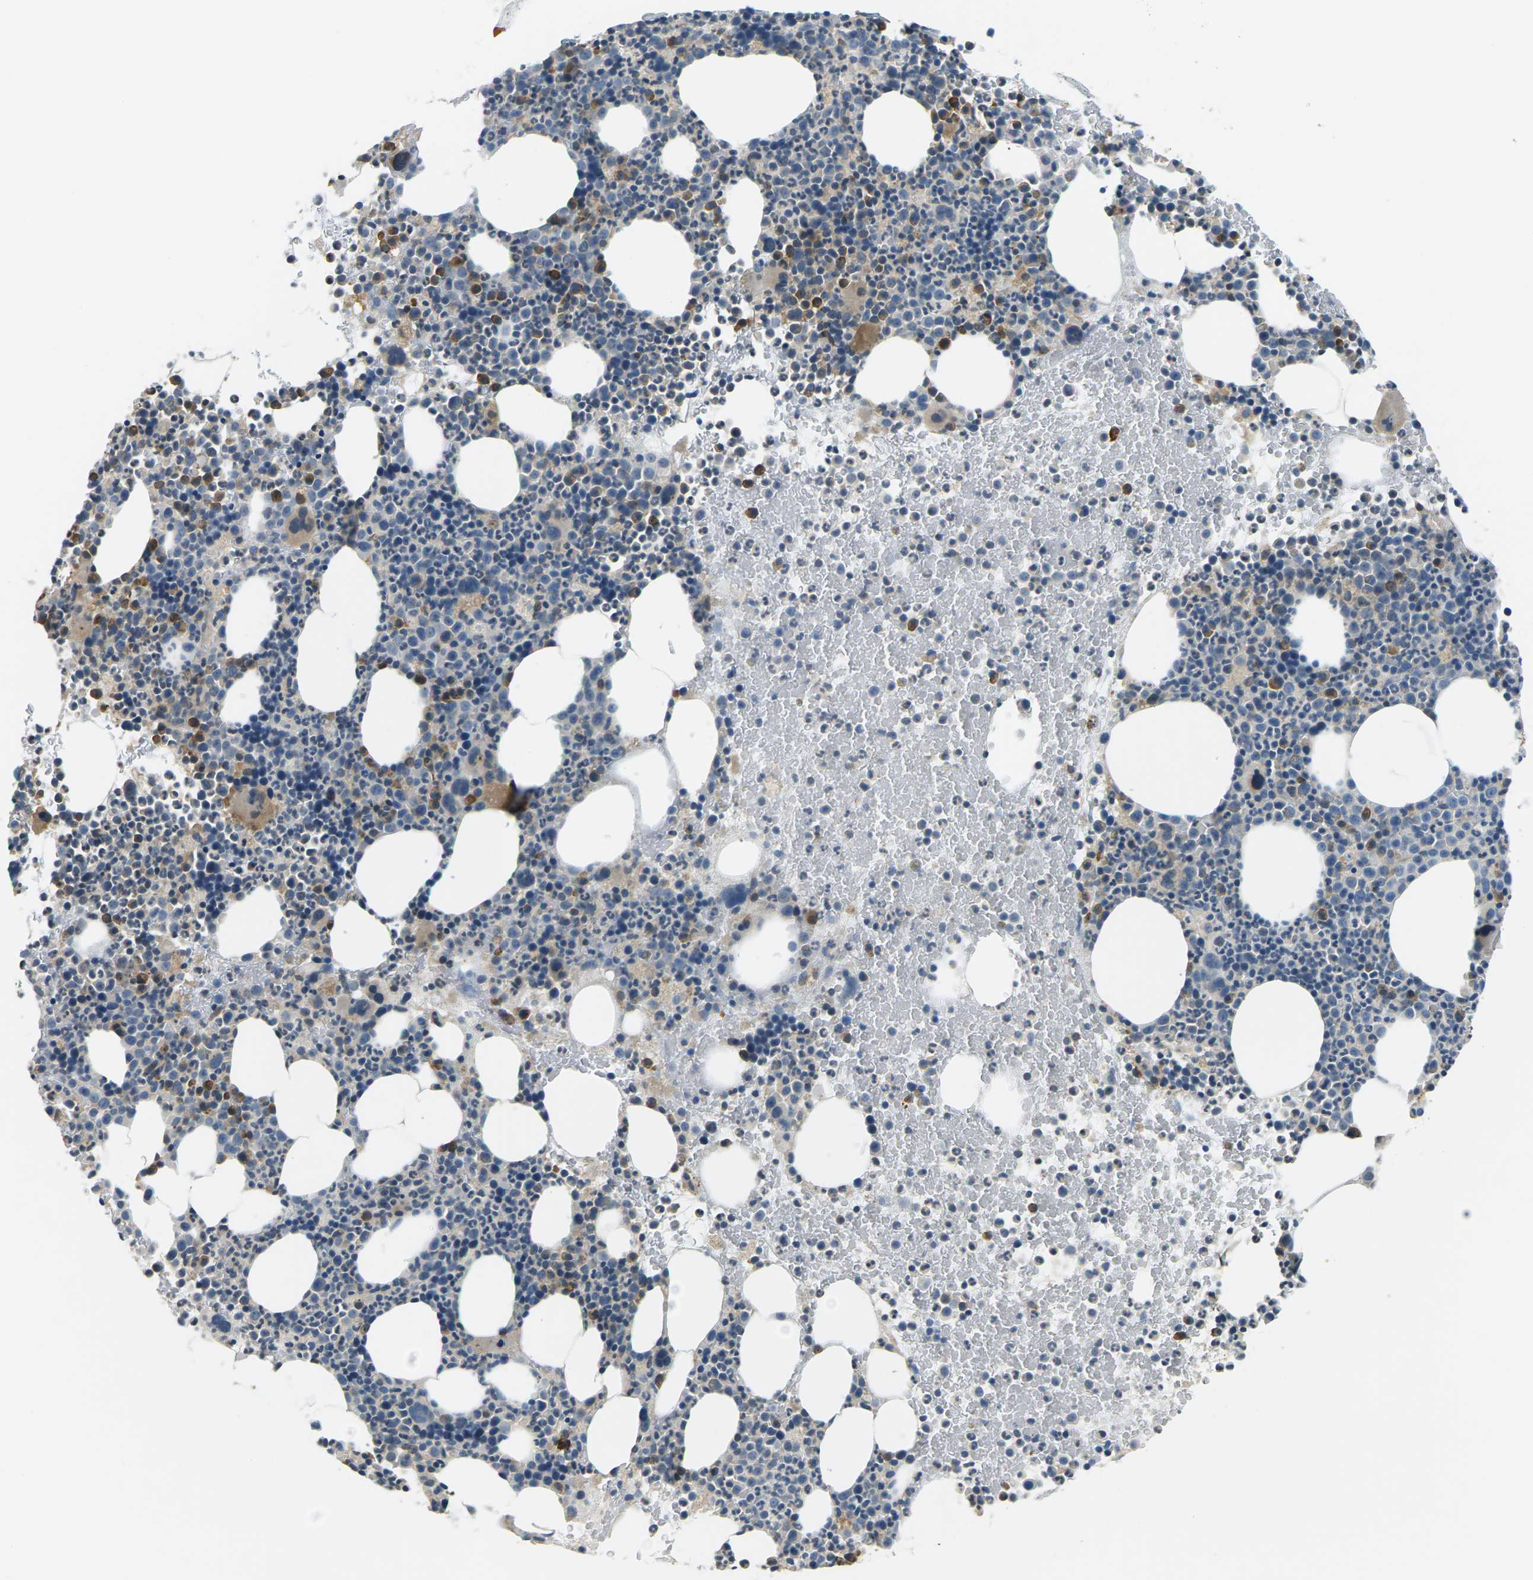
{"staining": {"intensity": "moderate", "quantity": "<25%", "location": "cytoplasmic/membranous"}, "tissue": "bone marrow", "cell_type": "Hematopoietic cells", "image_type": "normal", "snomed": [{"axis": "morphology", "description": "Normal tissue, NOS"}, {"axis": "morphology", "description": "Inflammation, NOS"}, {"axis": "topography", "description": "Bone marrow"}], "caption": "Protein expression analysis of benign bone marrow reveals moderate cytoplasmic/membranous expression in approximately <25% of hematopoietic cells.", "gene": "SLC13A3", "patient": {"sex": "male", "age": 73}}